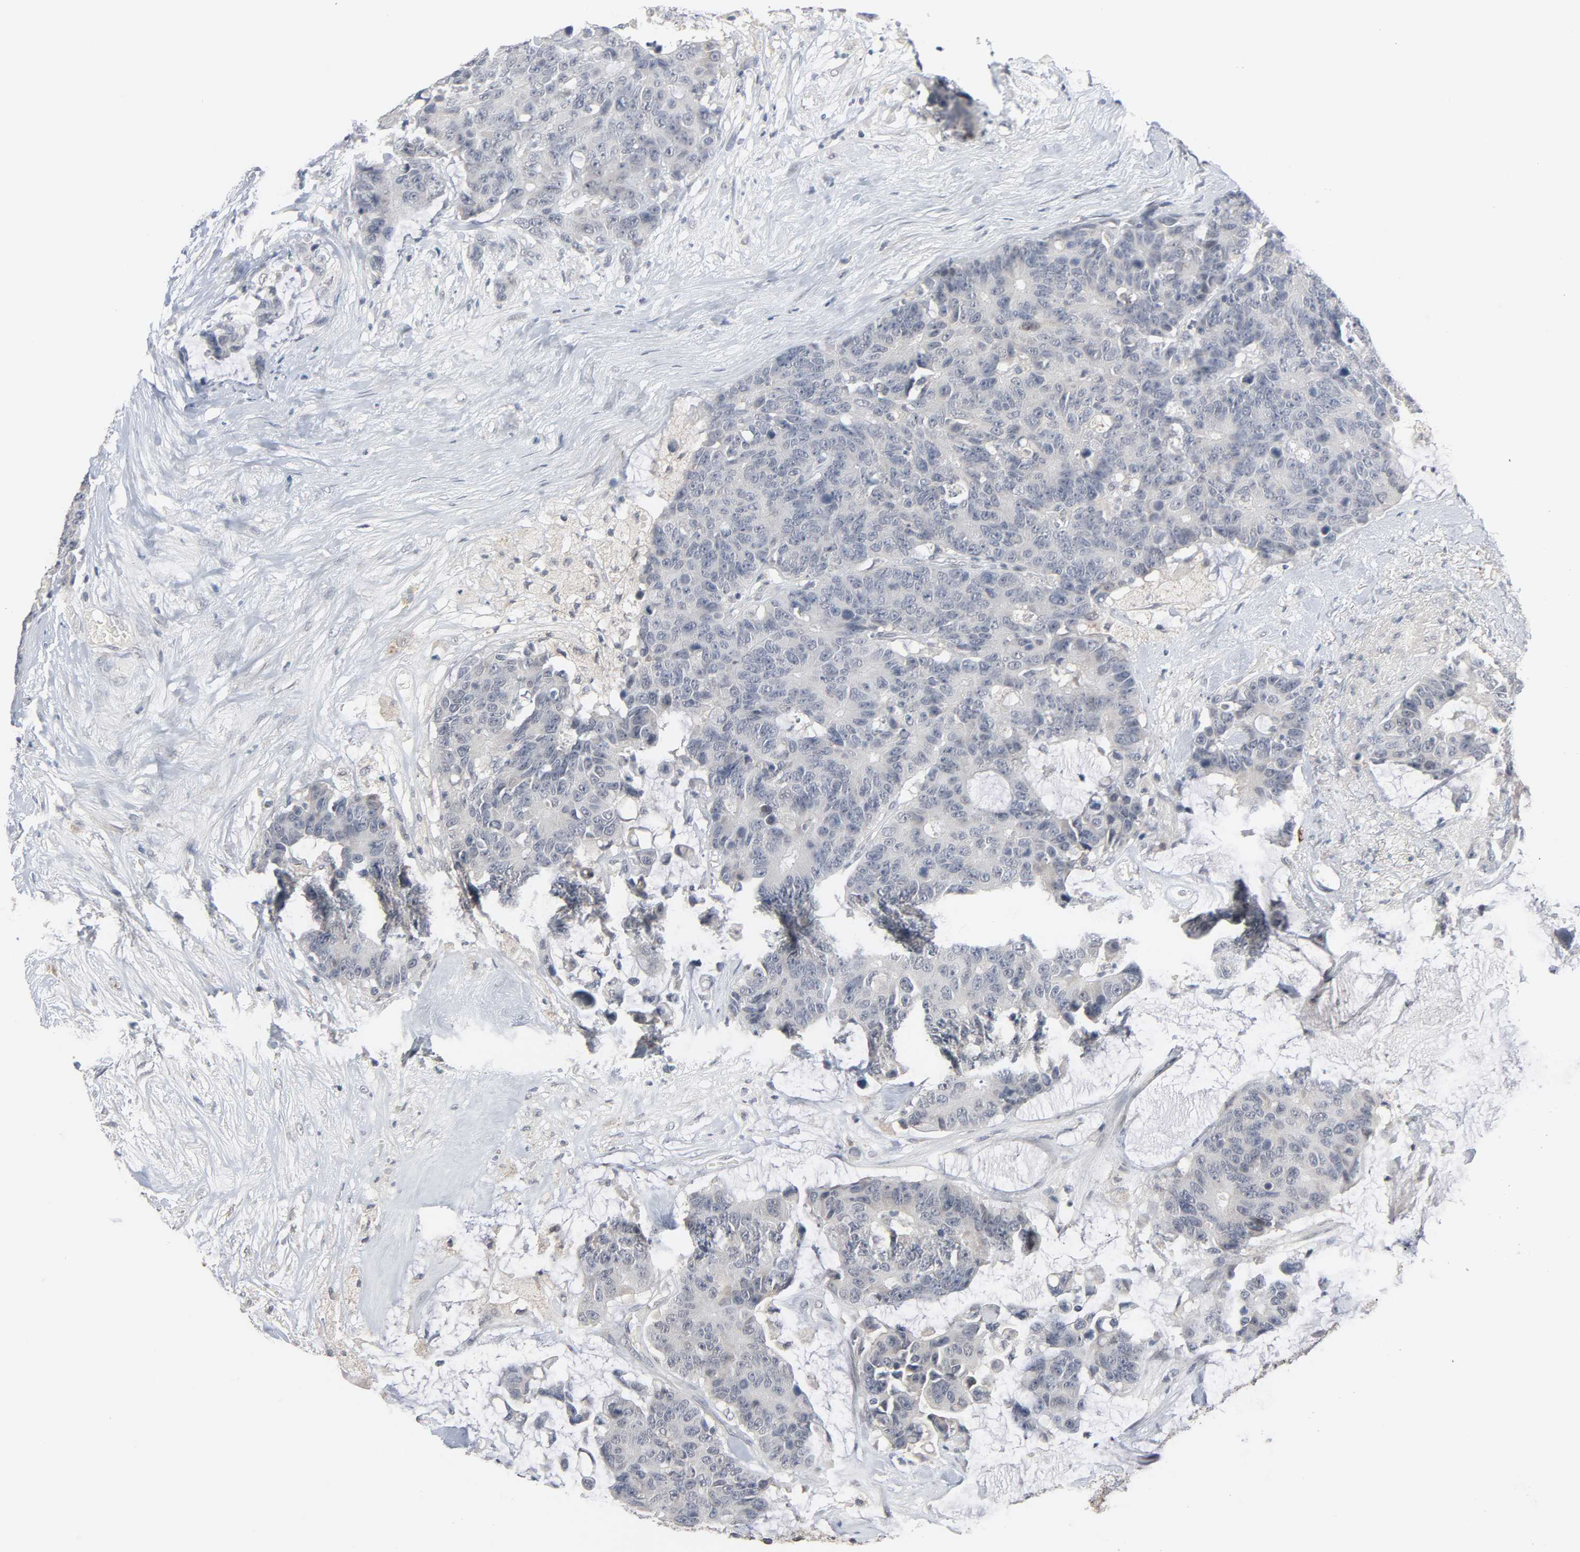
{"staining": {"intensity": "negative", "quantity": "none", "location": "none"}, "tissue": "colorectal cancer", "cell_type": "Tumor cells", "image_type": "cancer", "snomed": [{"axis": "morphology", "description": "Adenocarcinoma, NOS"}, {"axis": "topography", "description": "Colon"}], "caption": "A micrograph of human colorectal cancer (adenocarcinoma) is negative for staining in tumor cells. (Immunohistochemistry (ihc), brightfield microscopy, high magnification).", "gene": "MT3", "patient": {"sex": "female", "age": 86}}